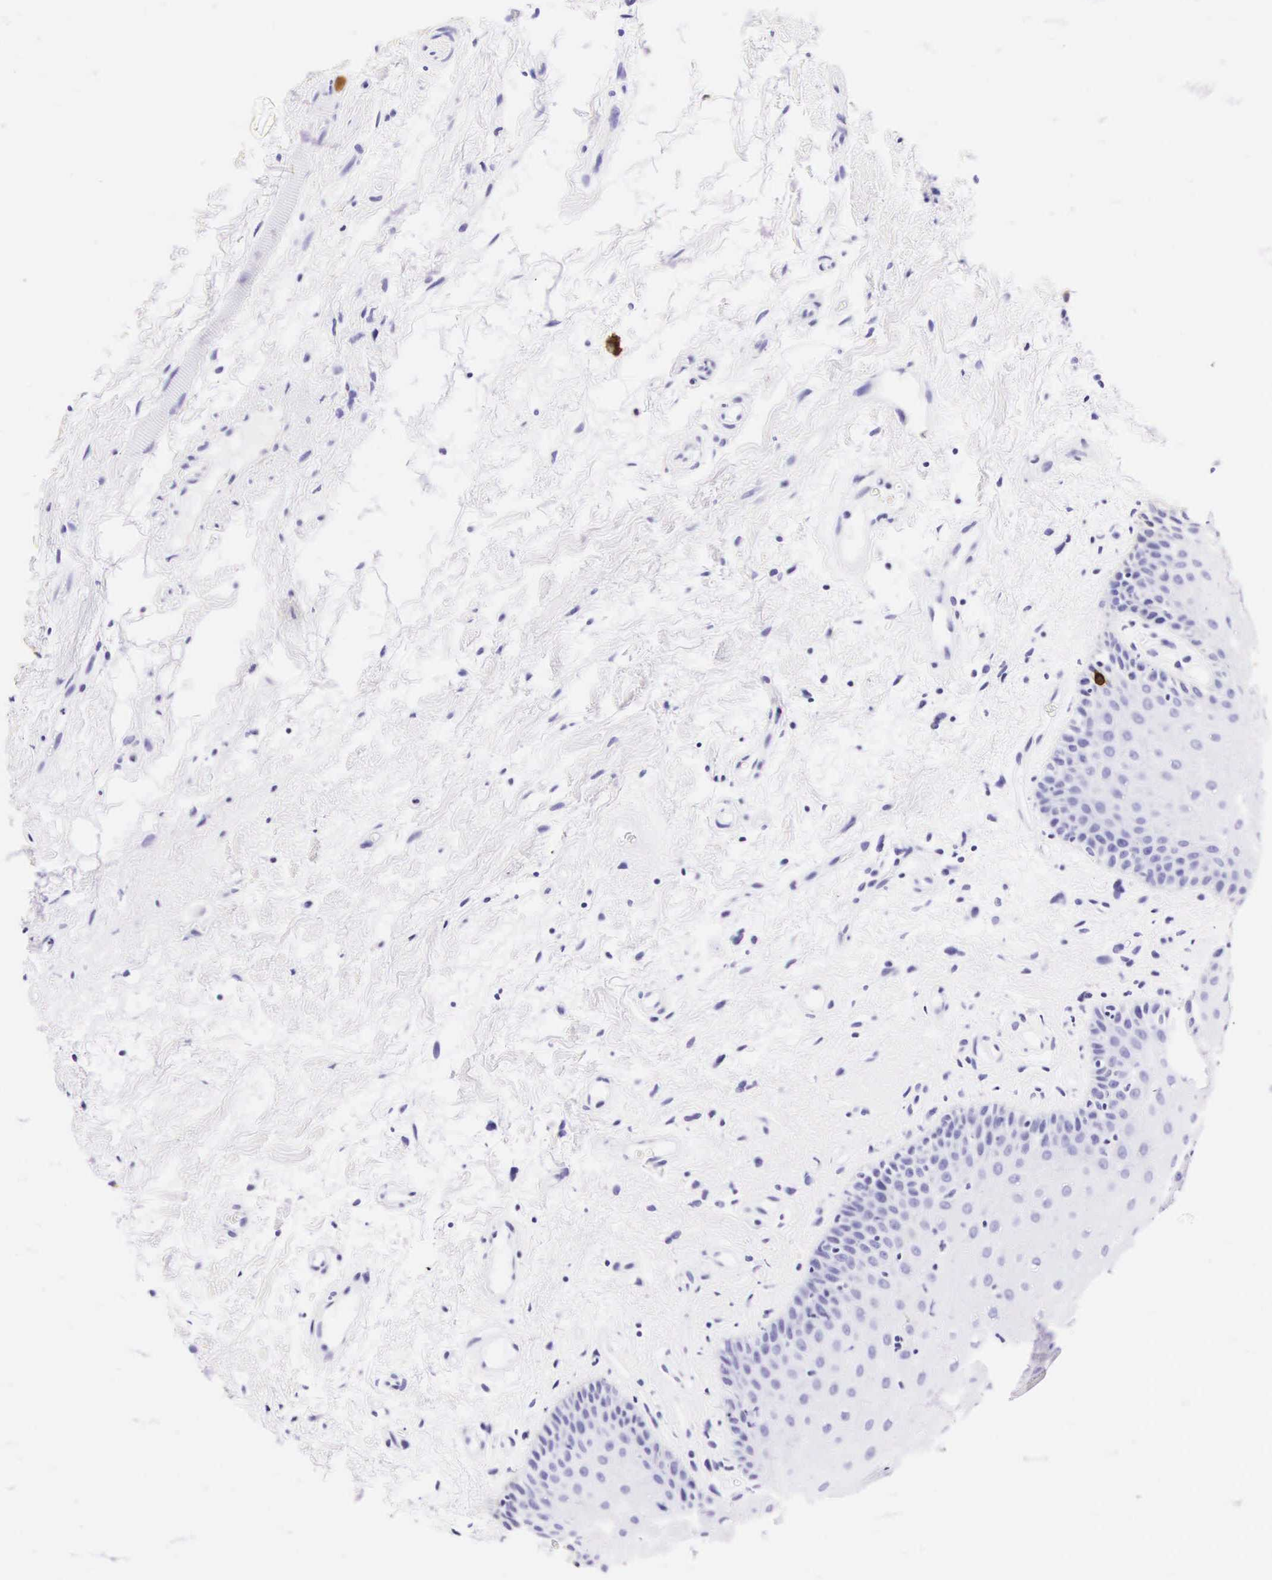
{"staining": {"intensity": "negative", "quantity": "none", "location": "none"}, "tissue": "oral mucosa", "cell_type": "Squamous epithelial cells", "image_type": "normal", "snomed": [{"axis": "morphology", "description": "Normal tissue, NOS"}, {"axis": "topography", "description": "Oral tissue"}], "caption": "Immunohistochemistry micrograph of normal oral mucosa stained for a protein (brown), which exhibits no staining in squamous epithelial cells.", "gene": "KRT18", "patient": {"sex": "female", "age": 79}}